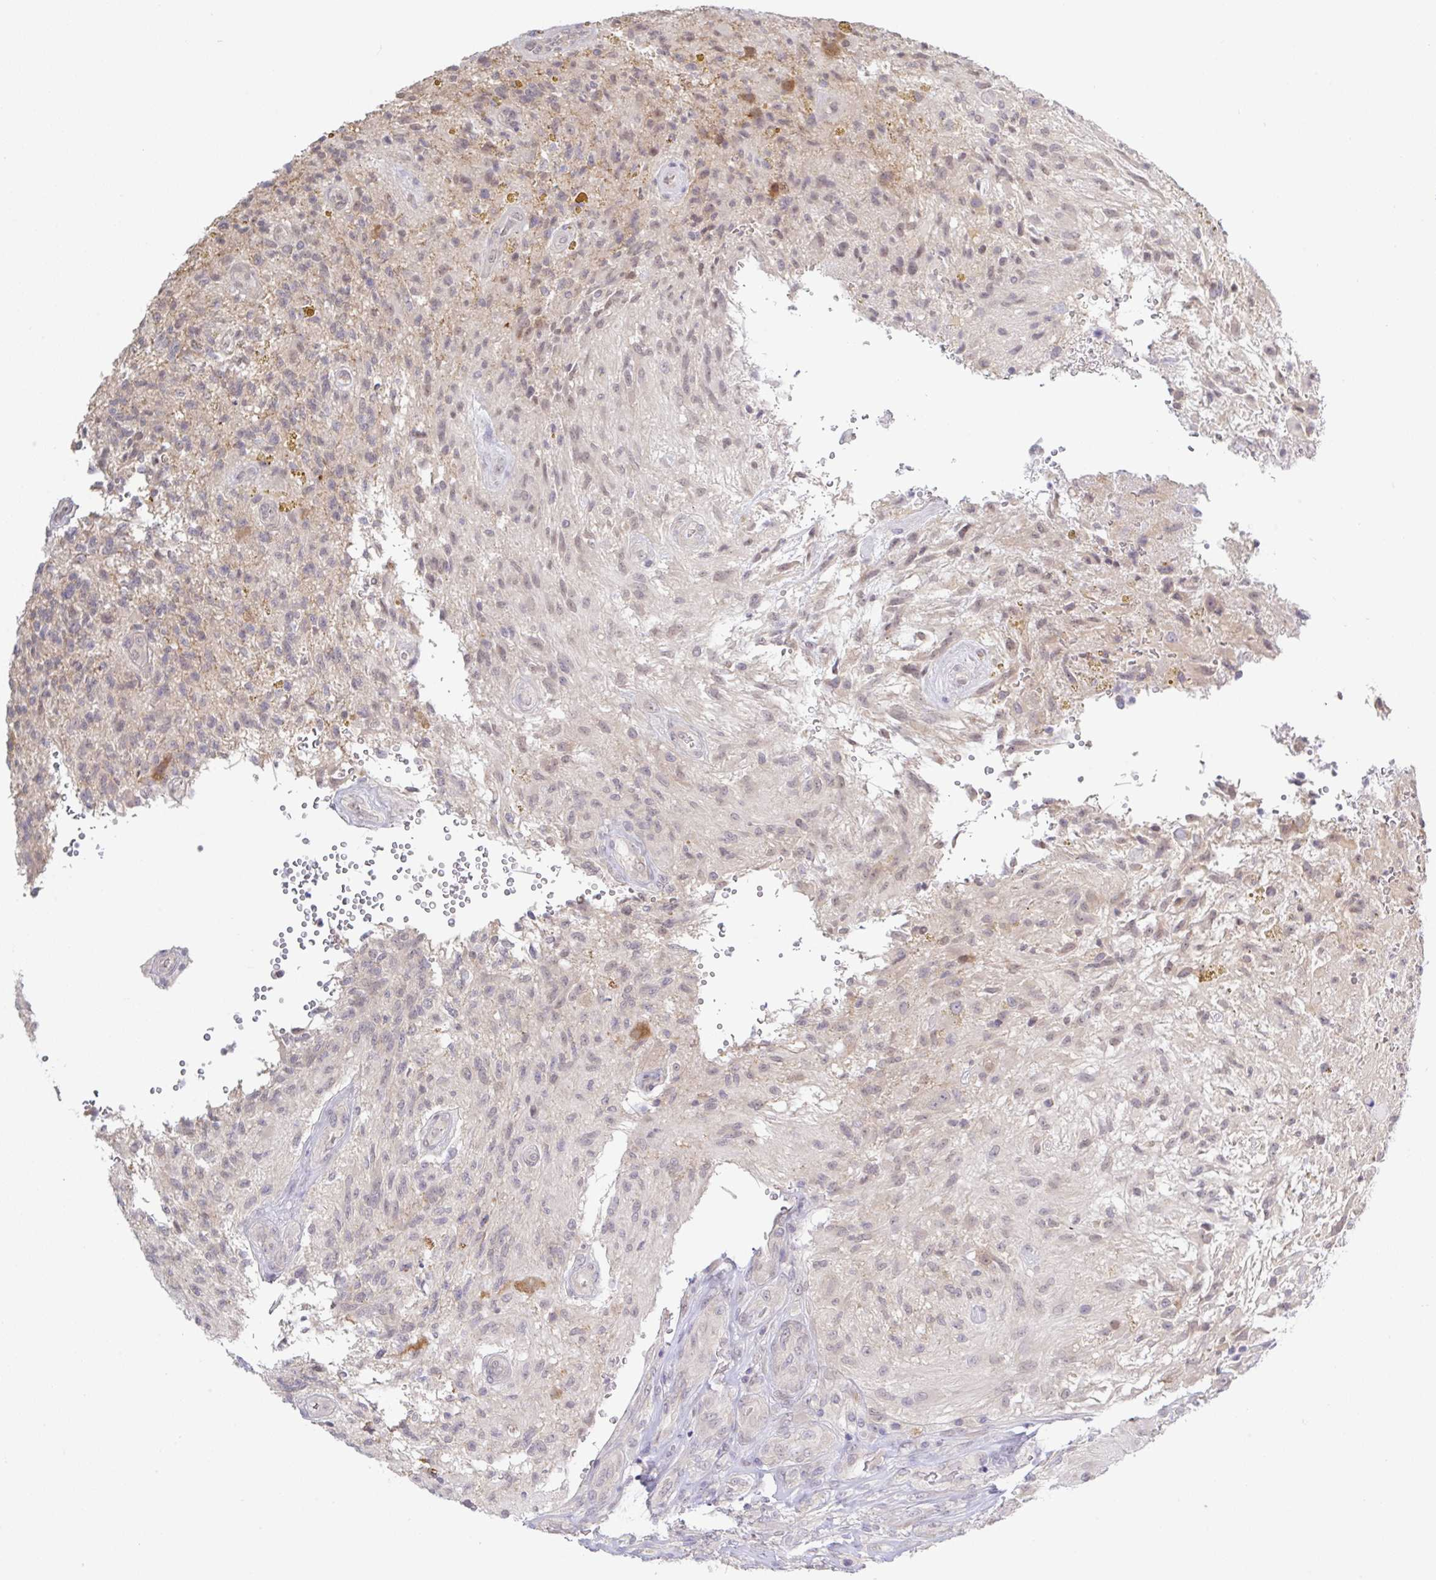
{"staining": {"intensity": "weak", "quantity": "25%-75%", "location": "nuclear"}, "tissue": "glioma", "cell_type": "Tumor cells", "image_type": "cancer", "snomed": [{"axis": "morphology", "description": "Glioma, malignant, High grade"}, {"axis": "topography", "description": "Brain"}], "caption": "Weak nuclear staining is present in approximately 25%-75% of tumor cells in malignant high-grade glioma.", "gene": "HYPK", "patient": {"sex": "male", "age": 56}}